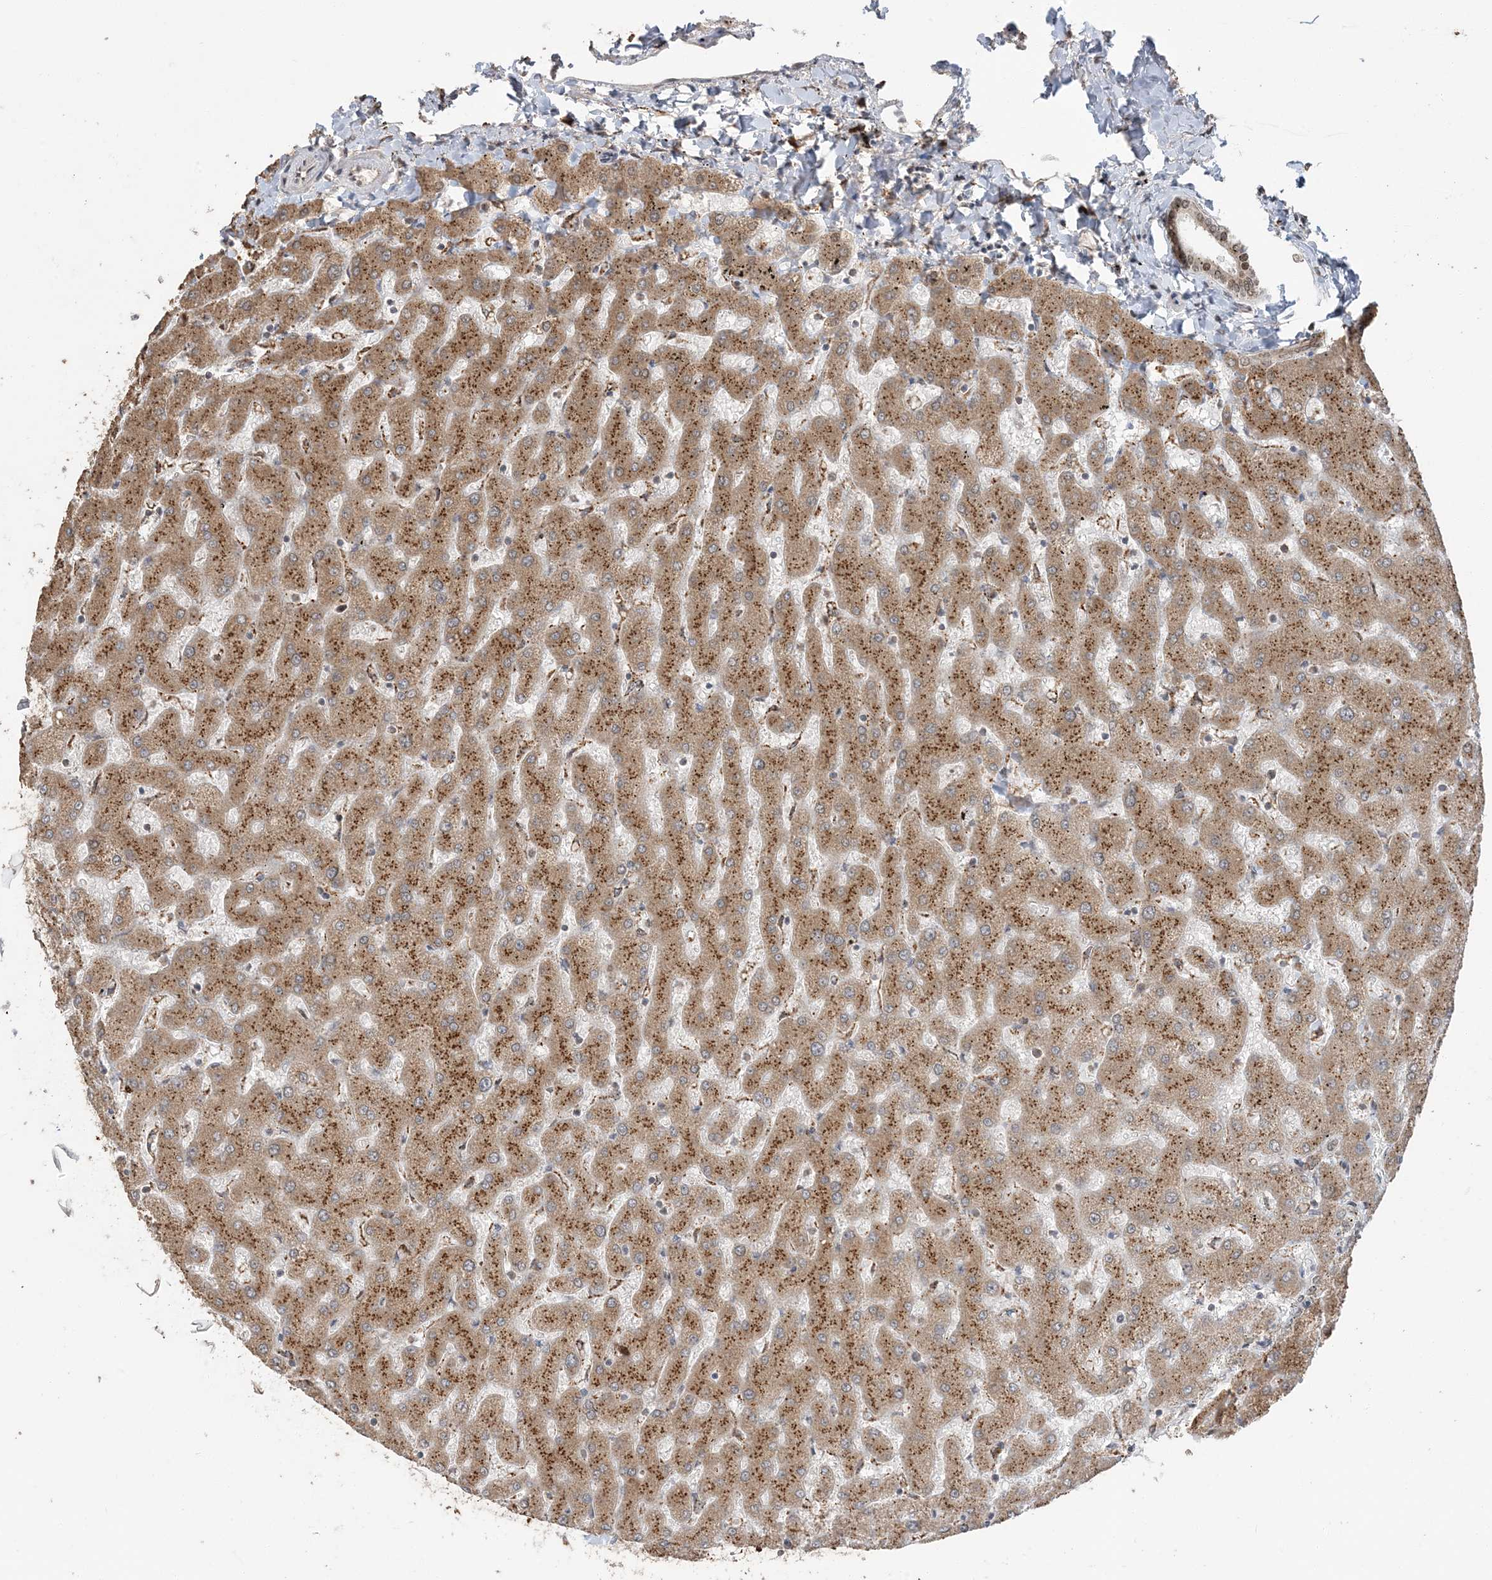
{"staining": {"intensity": "weak", "quantity": "25%-75%", "location": "cytoplasmic/membranous,nuclear"}, "tissue": "liver", "cell_type": "Cholangiocytes", "image_type": "normal", "snomed": [{"axis": "morphology", "description": "Normal tissue, NOS"}, {"axis": "topography", "description": "Liver"}], "caption": "Weak cytoplasmic/membranous,nuclear staining is present in approximately 25%-75% of cholangiocytes in unremarkable liver.", "gene": "RER1", "patient": {"sex": "female", "age": 63}}